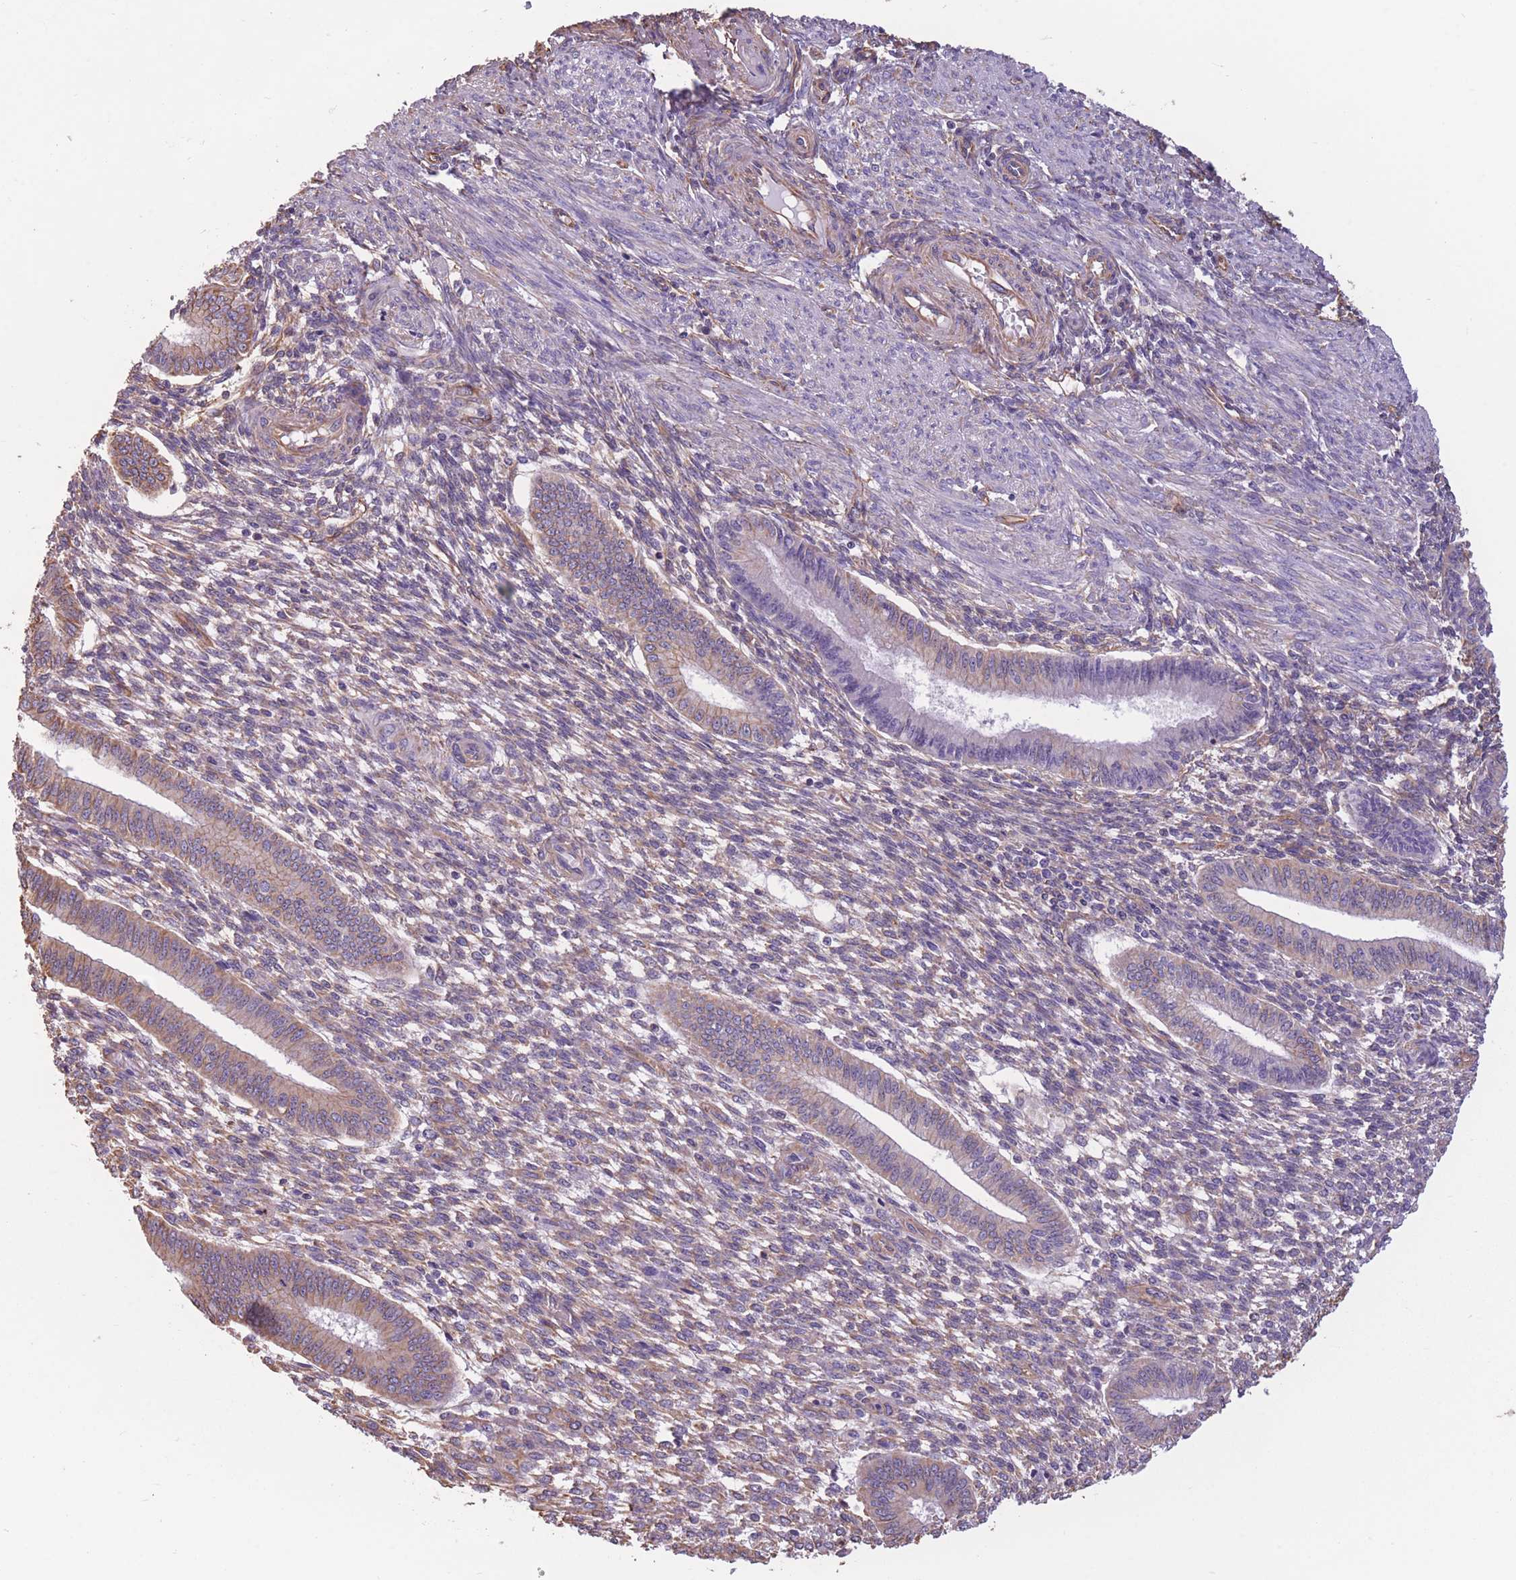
{"staining": {"intensity": "moderate", "quantity": "<25%", "location": "cytoplasmic/membranous"}, "tissue": "endometrium", "cell_type": "Cells in endometrial stroma", "image_type": "normal", "snomed": [{"axis": "morphology", "description": "Normal tissue, NOS"}, {"axis": "topography", "description": "Endometrium"}], "caption": "Endometrium stained with a brown dye displays moderate cytoplasmic/membranous positive positivity in about <25% of cells in endometrial stroma.", "gene": "ADD1", "patient": {"sex": "female", "age": 36}}